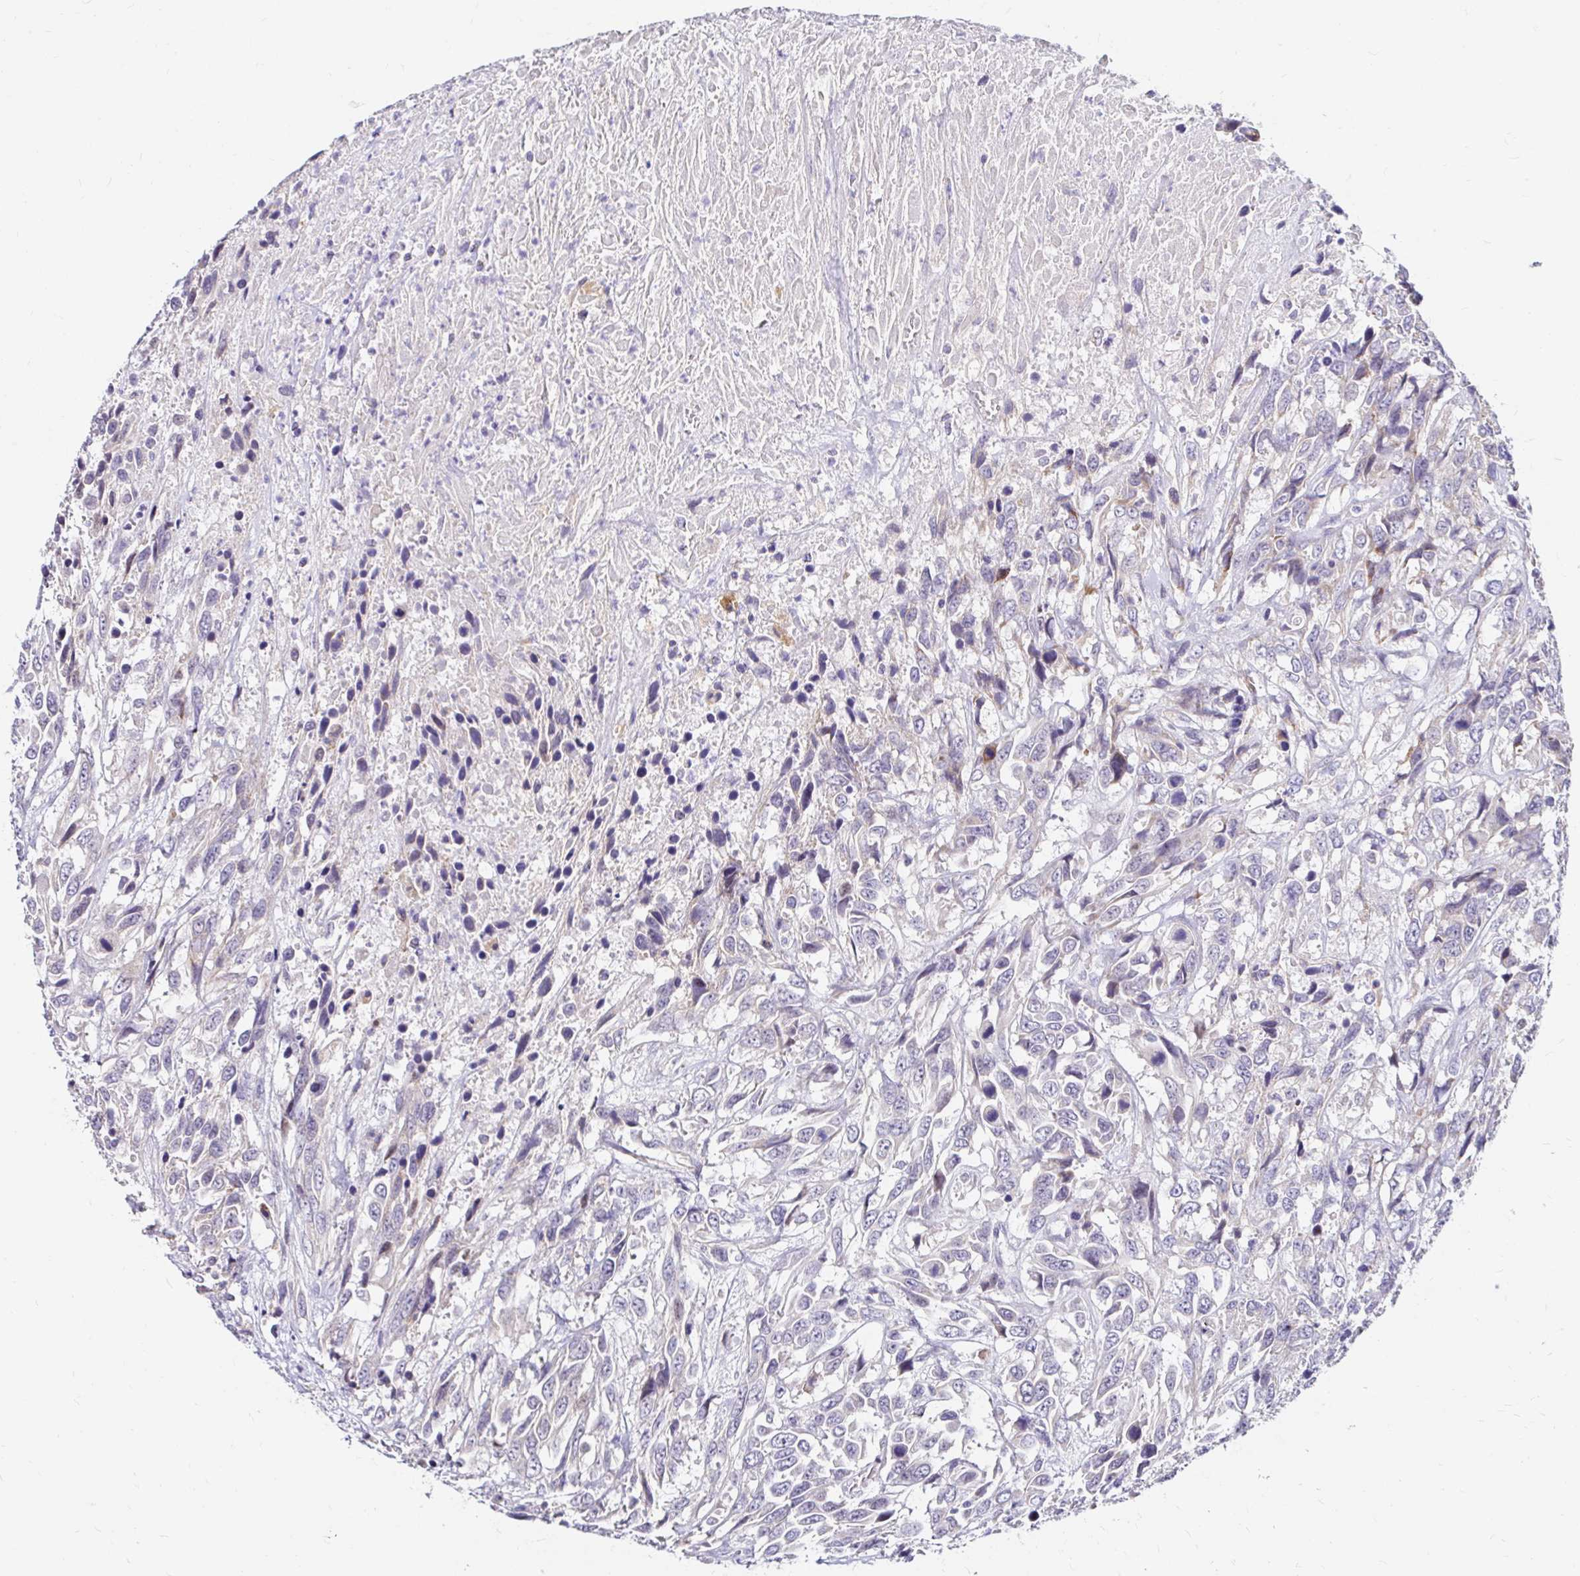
{"staining": {"intensity": "negative", "quantity": "none", "location": "none"}, "tissue": "urothelial cancer", "cell_type": "Tumor cells", "image_type": "cancer", "snomed": [{"axis": "morphology", "description": "Urothelial carcinoma, High grade"}, {"axis": "topography", "description": "Urinary bladder"}], "caption": "A high-resolution photomicrograph shows IHC staining of urothelial cancer, which displays no significant staining in tumor cells.", "gene": "GUCY1A1", "patient": {"sex": "female", "age": 70}}